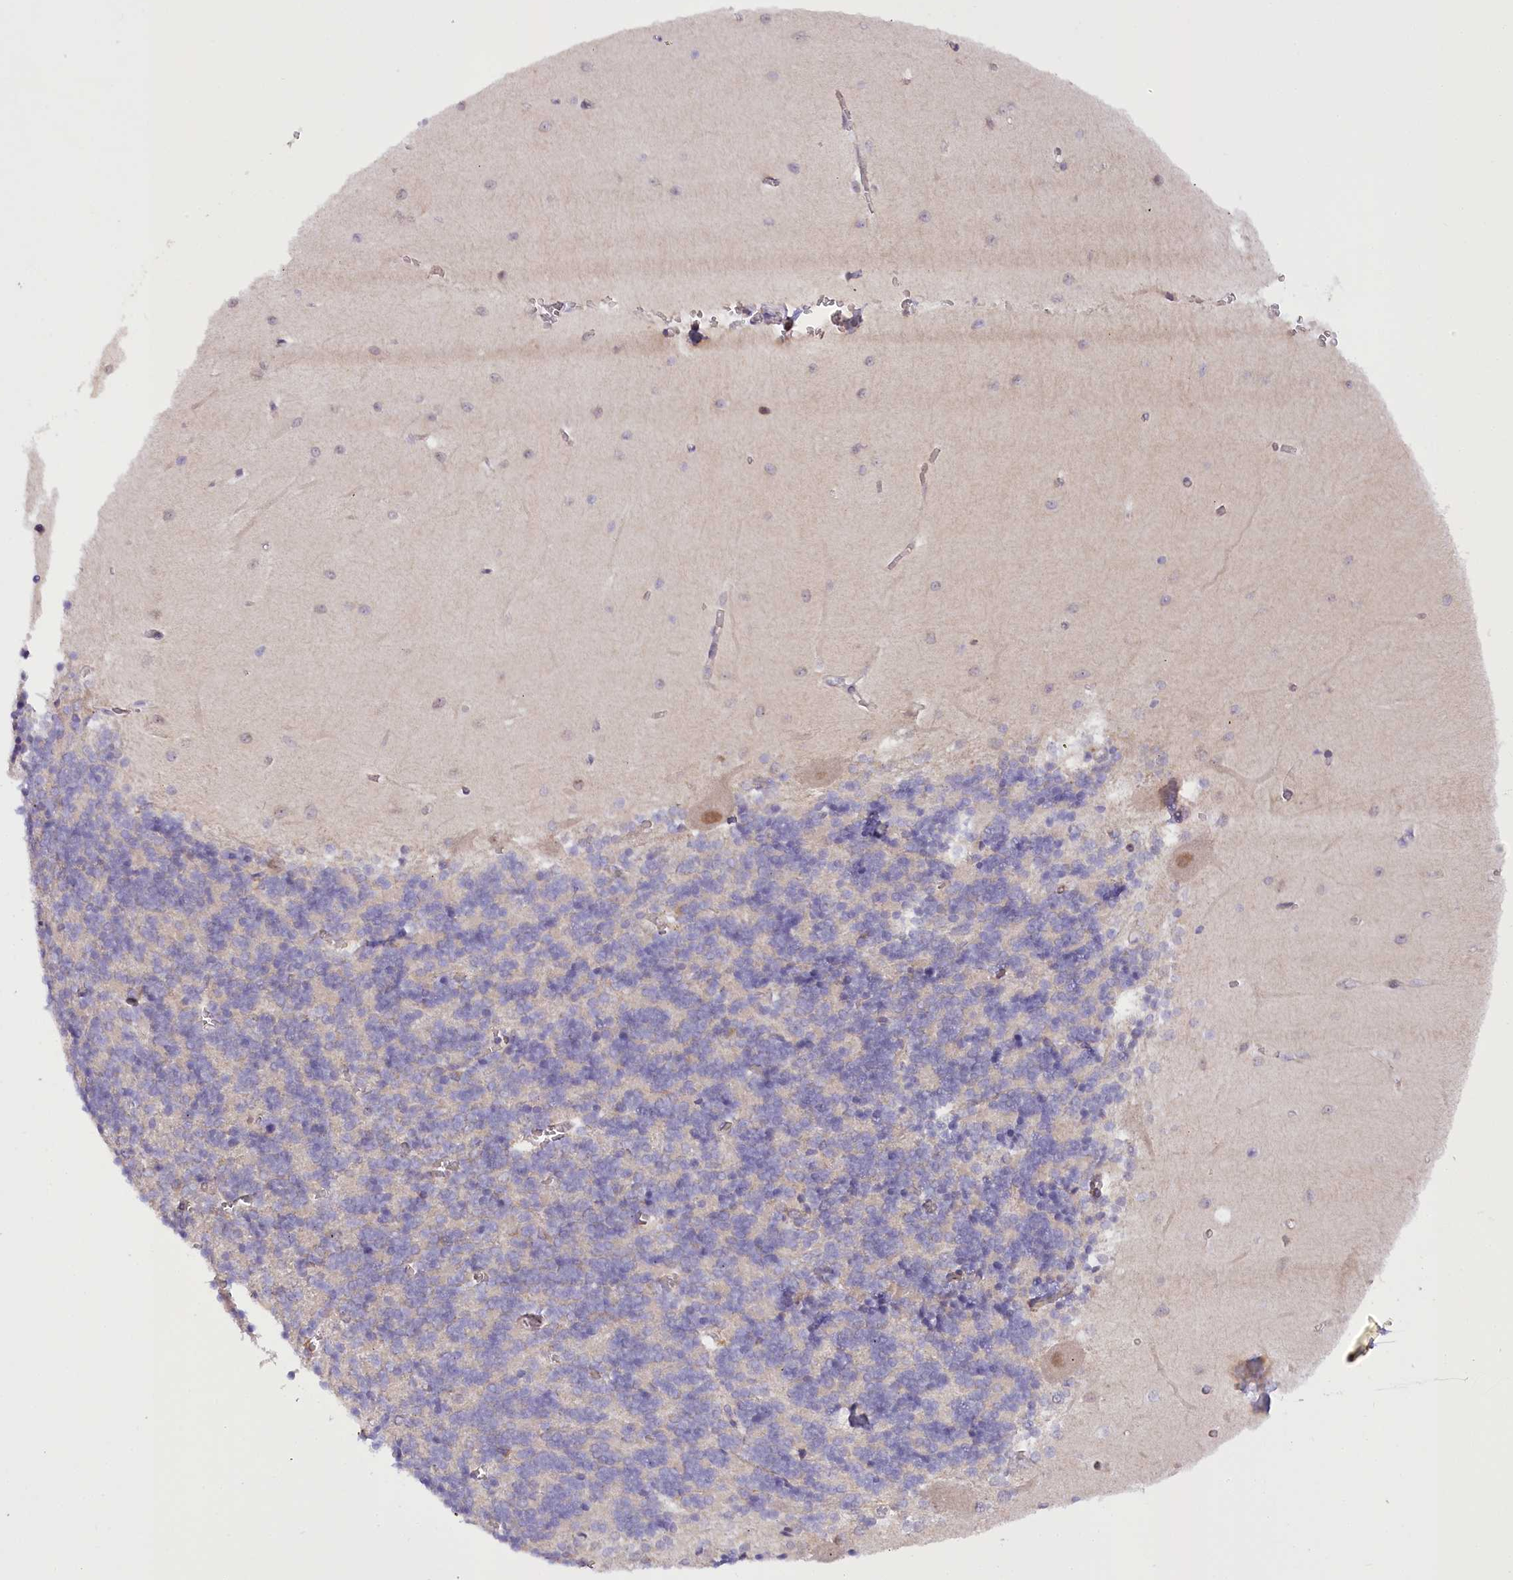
{"staining": {"intensity": "negative", "quantity": "none", "location": "none"}, "tissue": "cerebellum", "cell_type": "Cells in granular layer", "image_type": "normal", "snomed": [{"axis": "morphology", "description": "Normal tissue, NOS"}, {"axis": "topography", "description": "Cerebellum"}], "caption": "Immunohistochemistry (IHC) photomicrograph of normal cerebellum: cerebellum stained with DAB reveals no significant protein expression in cells in granular layer. (DAB immunohistochemistry (IHC), high magnification).", "gene": "DCUN1D1", "patient": {"sex": "male", "age": 37}}